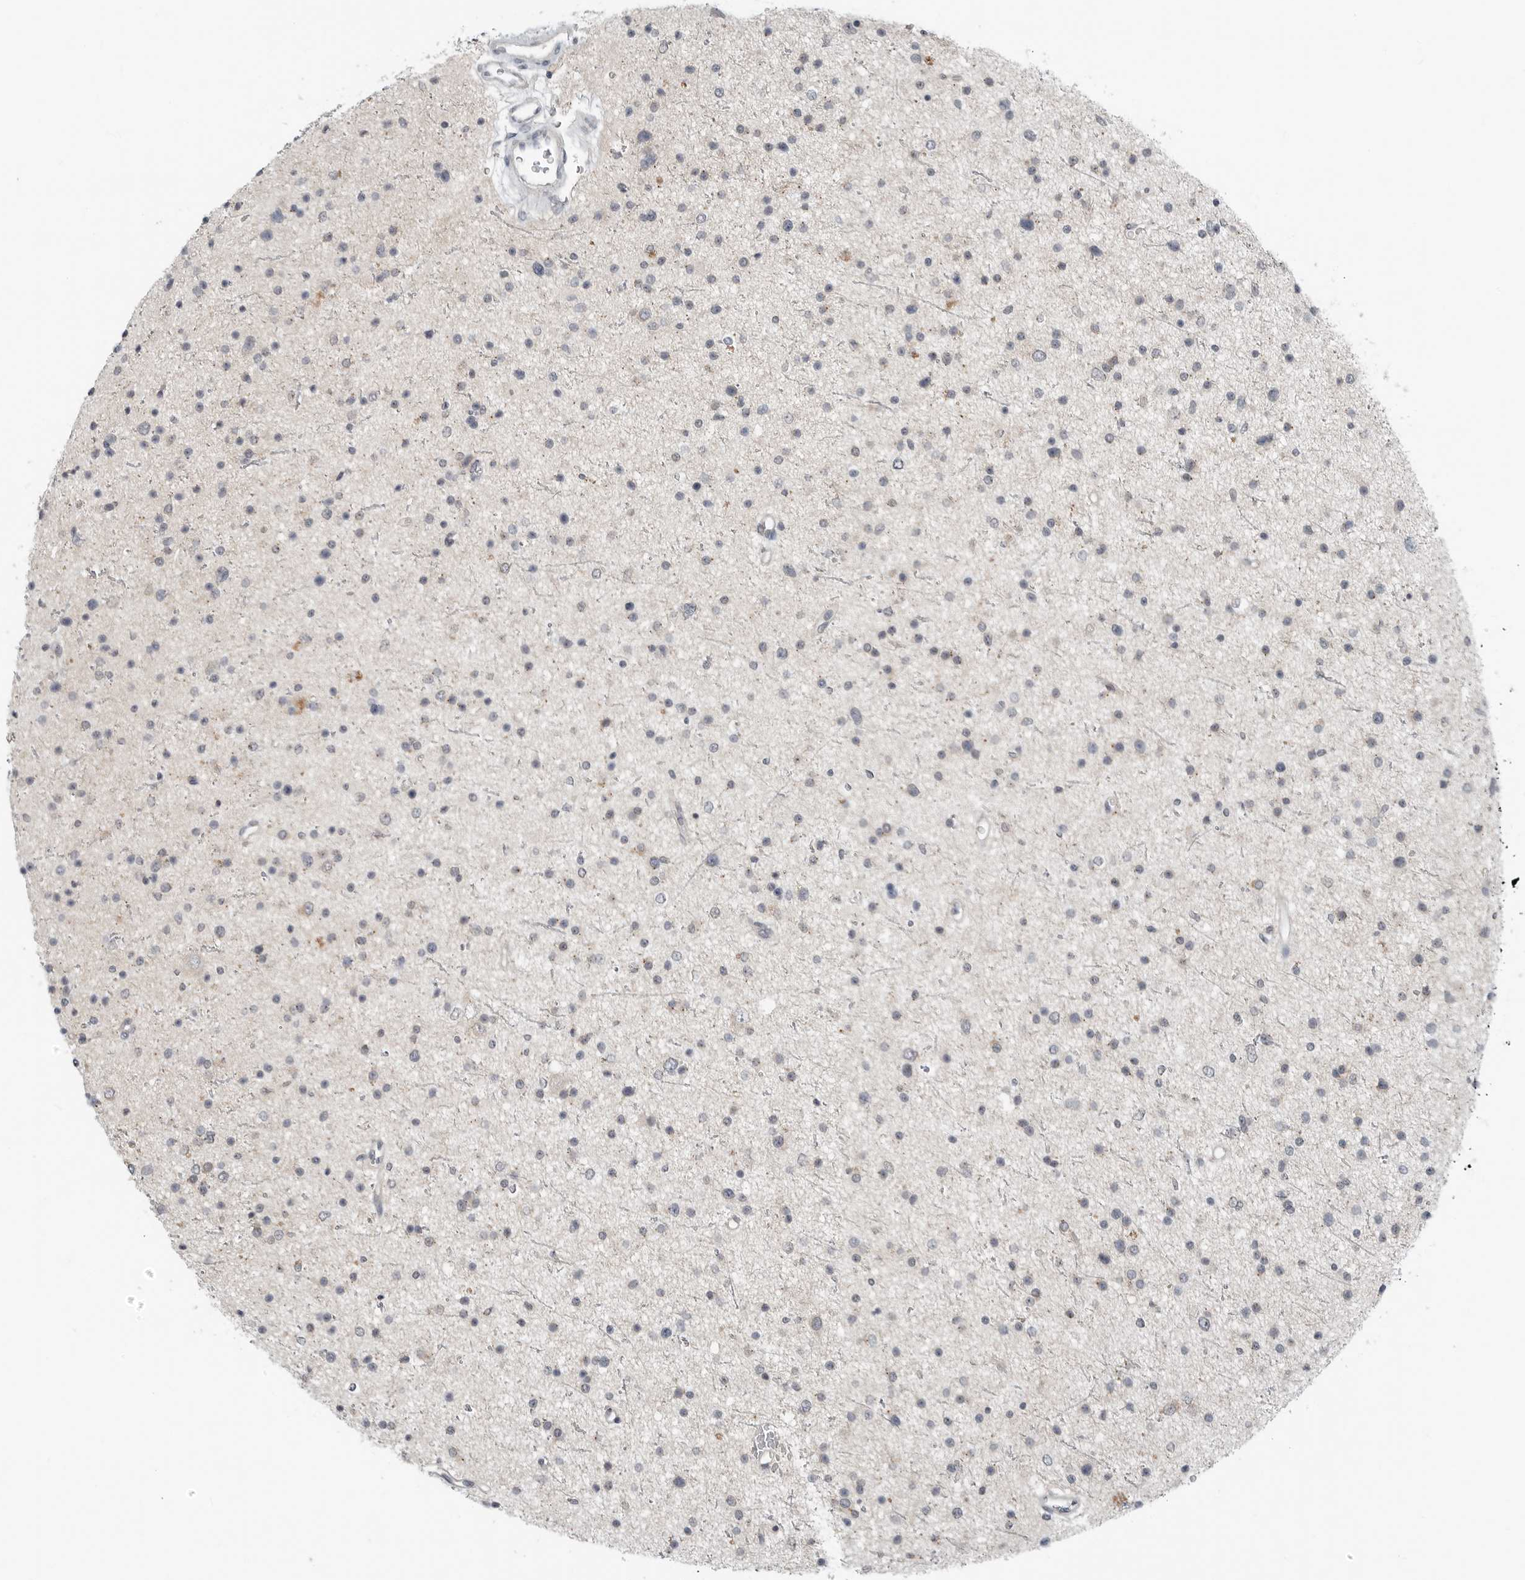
{"staining": {"intensity": "negative", "quantity": "none", "location": "none"}, "tissue": "glioma", "cell_type": "Tumor cells", "image_type": "cancer", "snomed": [{"axis": "morphology", "description": "Glioma, malignant, Low grade"}, {"axis": "topography", "description": "Brain"}], "caption": "Malignant glioma (low-grade) stained for a protein using immunohistochemistry (IHC) reveals no staining tumor cells.", "gene": "FCRLB", "patient": {"sex": "female", "age": 37}}